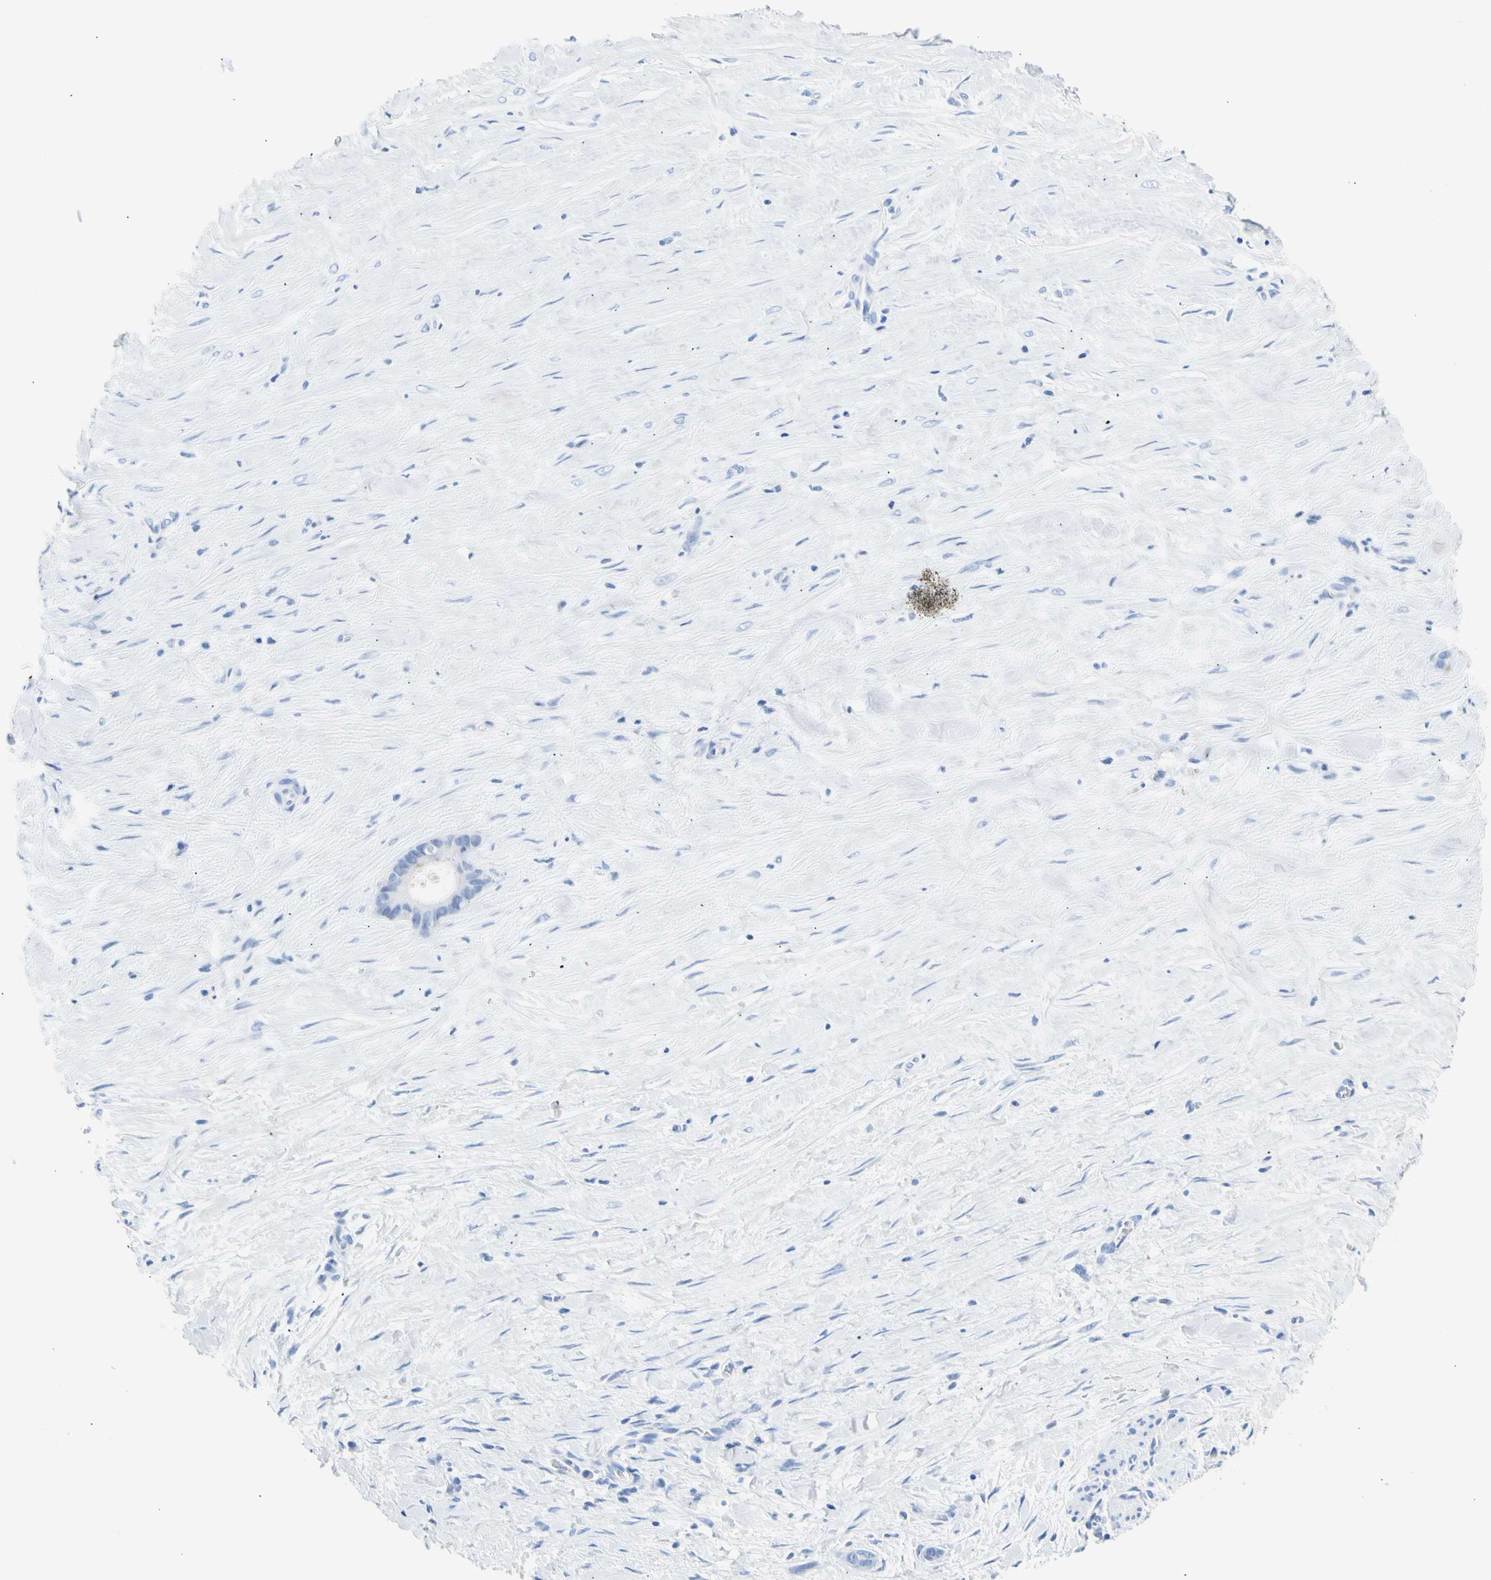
{"staining": {"intensity": "negative", "quantity": "none", "location": "none"}, "tissue": "liver cancer", "cell_type": "Tumor cells", "image_type": "cancer", "snomed": [{"axis": "morphology", "description": "Cholangiocarcinoma"}, {"axis": "topography", "description": "Liver"}], "caption": "Immunohistochemistry (IHC) histopathology image of neoplastic tissue: human cholangiocarcinoma (liver) stained with DAB displays no significant protein expression in tumor cells. (Brightfield microscopy of DAB immunohistochemistry at high magnification).", "gene": "CEL", "patient": {"sex": "female", "age": 55}}